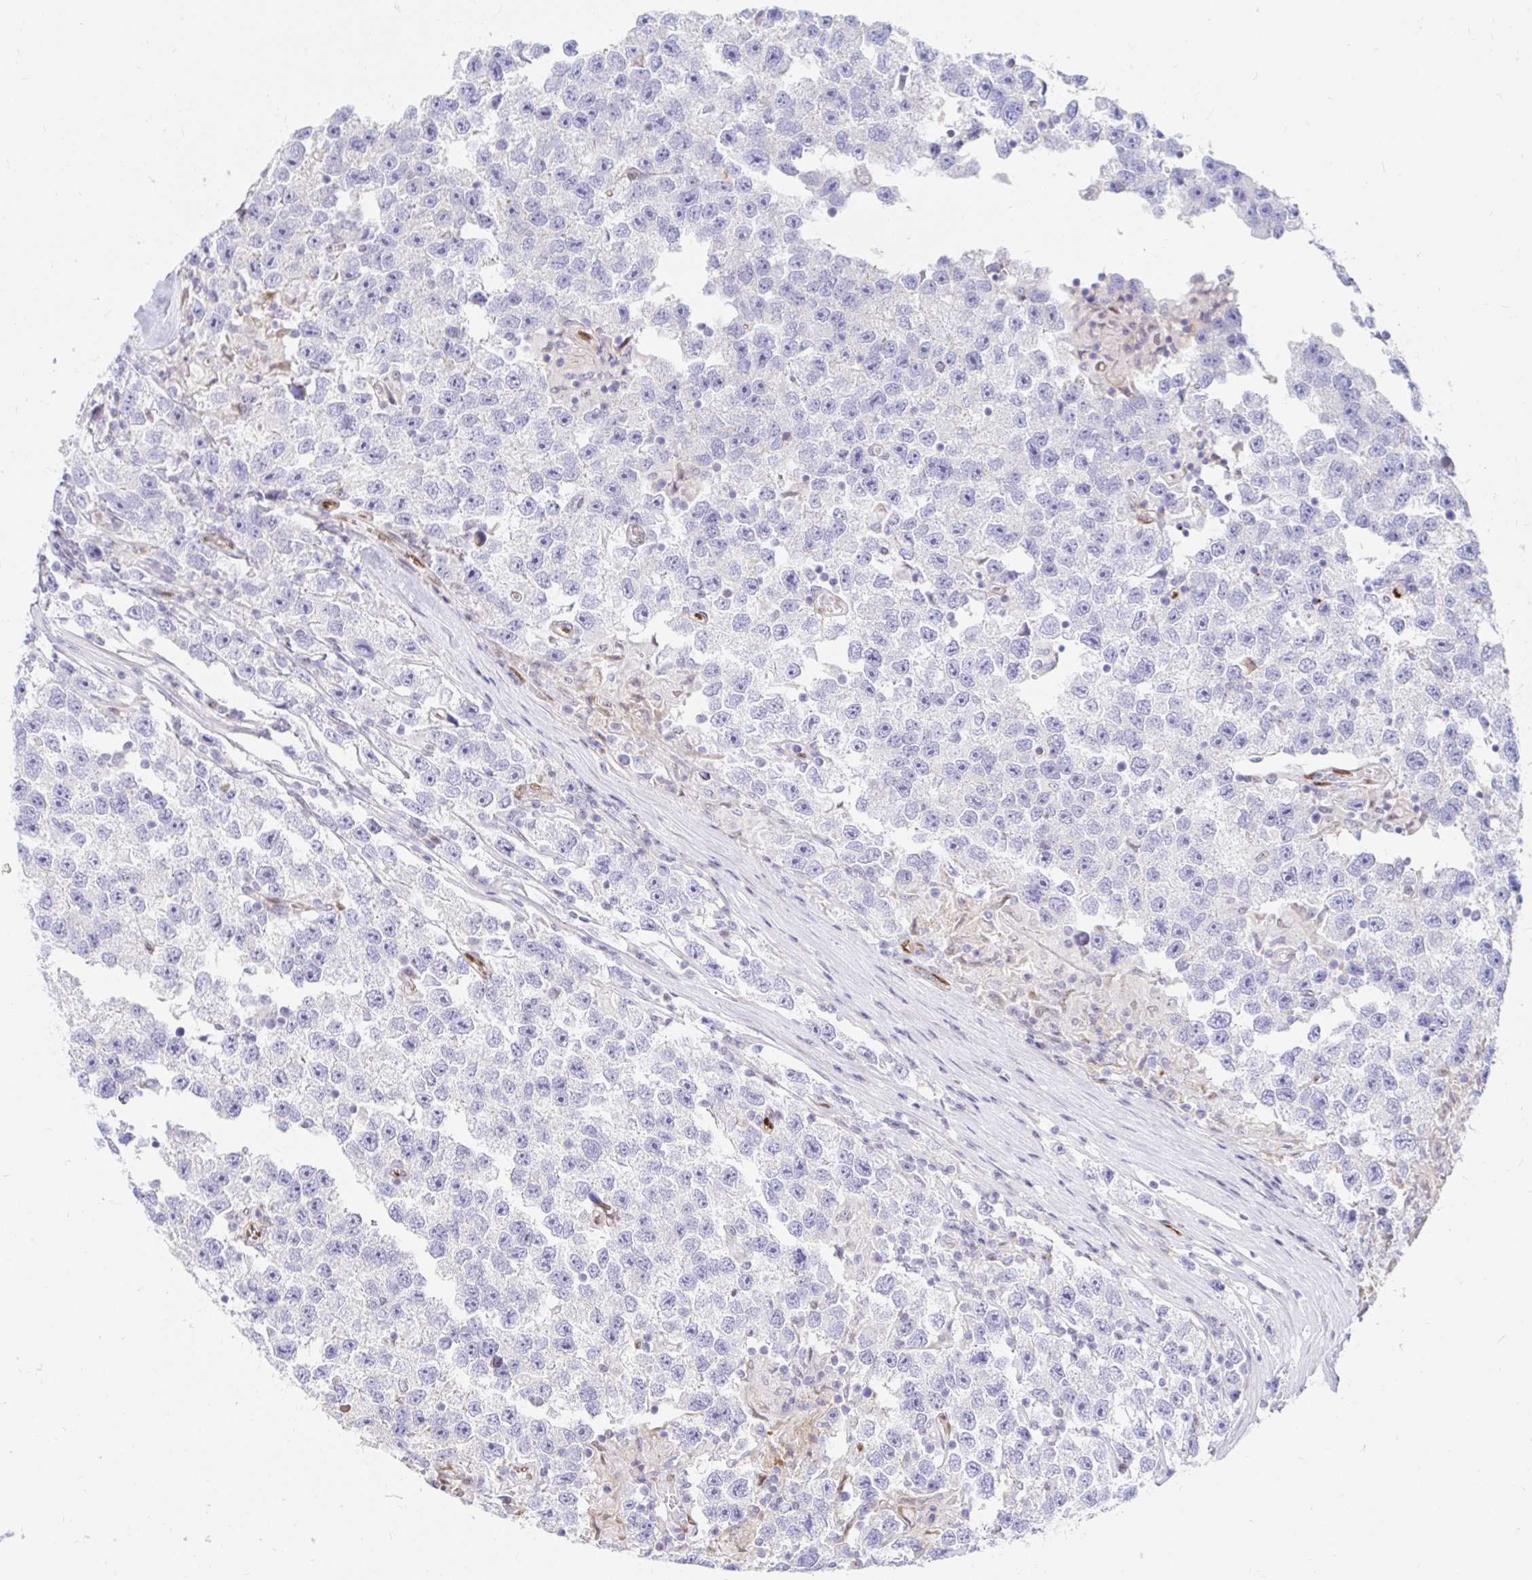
{"staining": {"intensity": "negative", "quantity": "none", "location": "none"}, "tissue": "testis cancer", "cell_type": "Tumor cells", "image_type": "cancer", "snomed": [{"axis": "morphology", "description": "Seminoma, NOS"}, {"axis": "topography", "description": "Testis"}], "caption": "Tumor cells are negative for brown protein staining in testis cancer (seminoma).", "gene": "HINFP", "patient": {"sex": "male", "age": 26}}